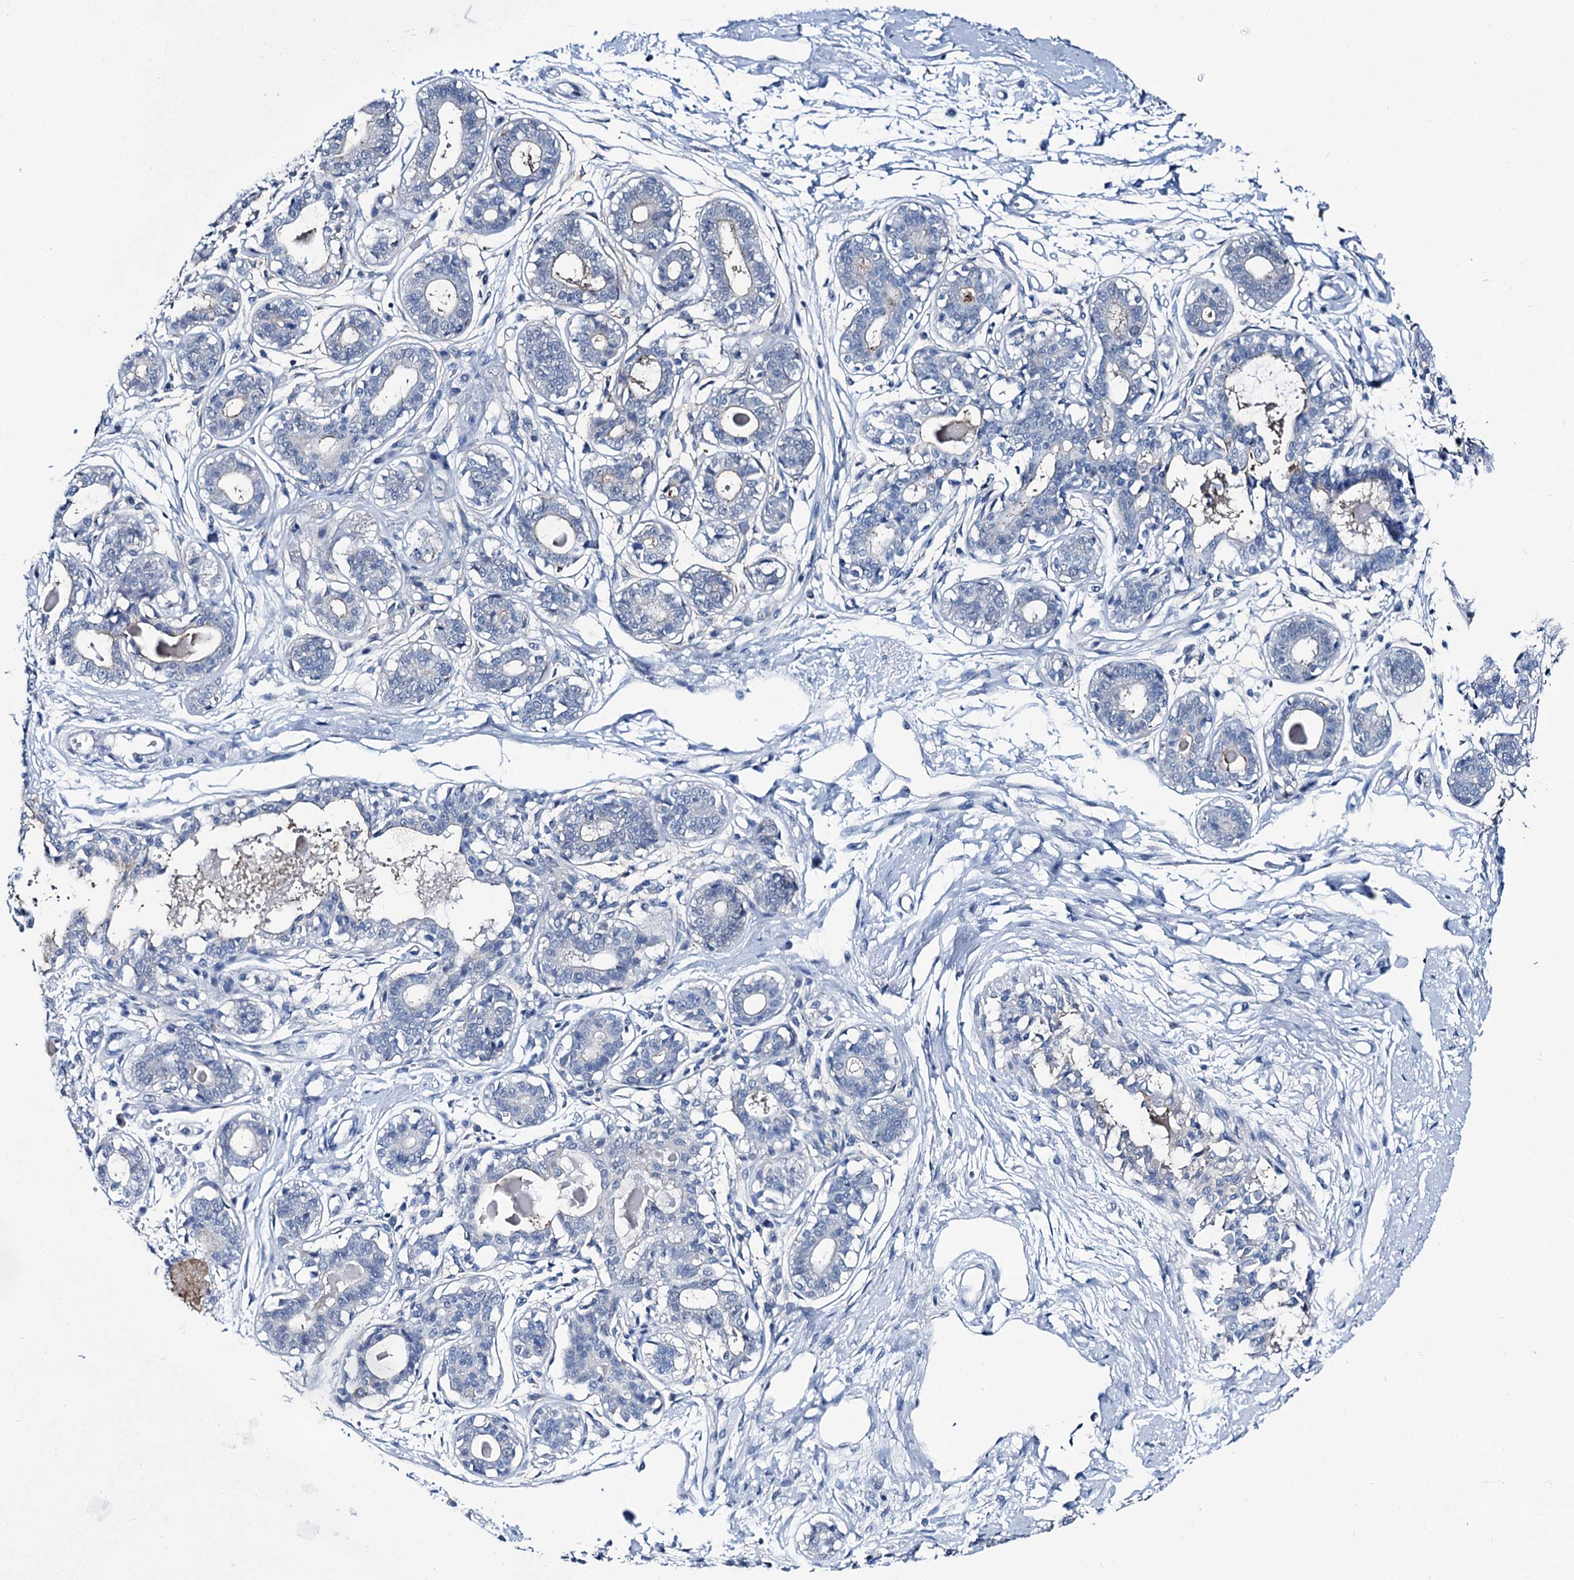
{"staining": {"intensity": "negative", "quantity": "none", "location": "none"}, "tissue": "breast", "cell_type": "Adipocytes", "image_type": "normal", "snomed": [{"axis": "morphology", "description": "Normal tissue, NOS"}, {"axis": "topography", "description": "Breast"}], "caption": "The image shows no significant staining in adipocytes of breast. (Stains: DAB (3,3'-diaminobenzidine) immunohistochemistry with hematoxylin counter stain, Microscopy: brightfield microscopy at high magnification).", "gene": "MIOX", "patient": {"sex": "female", "age": 45}}